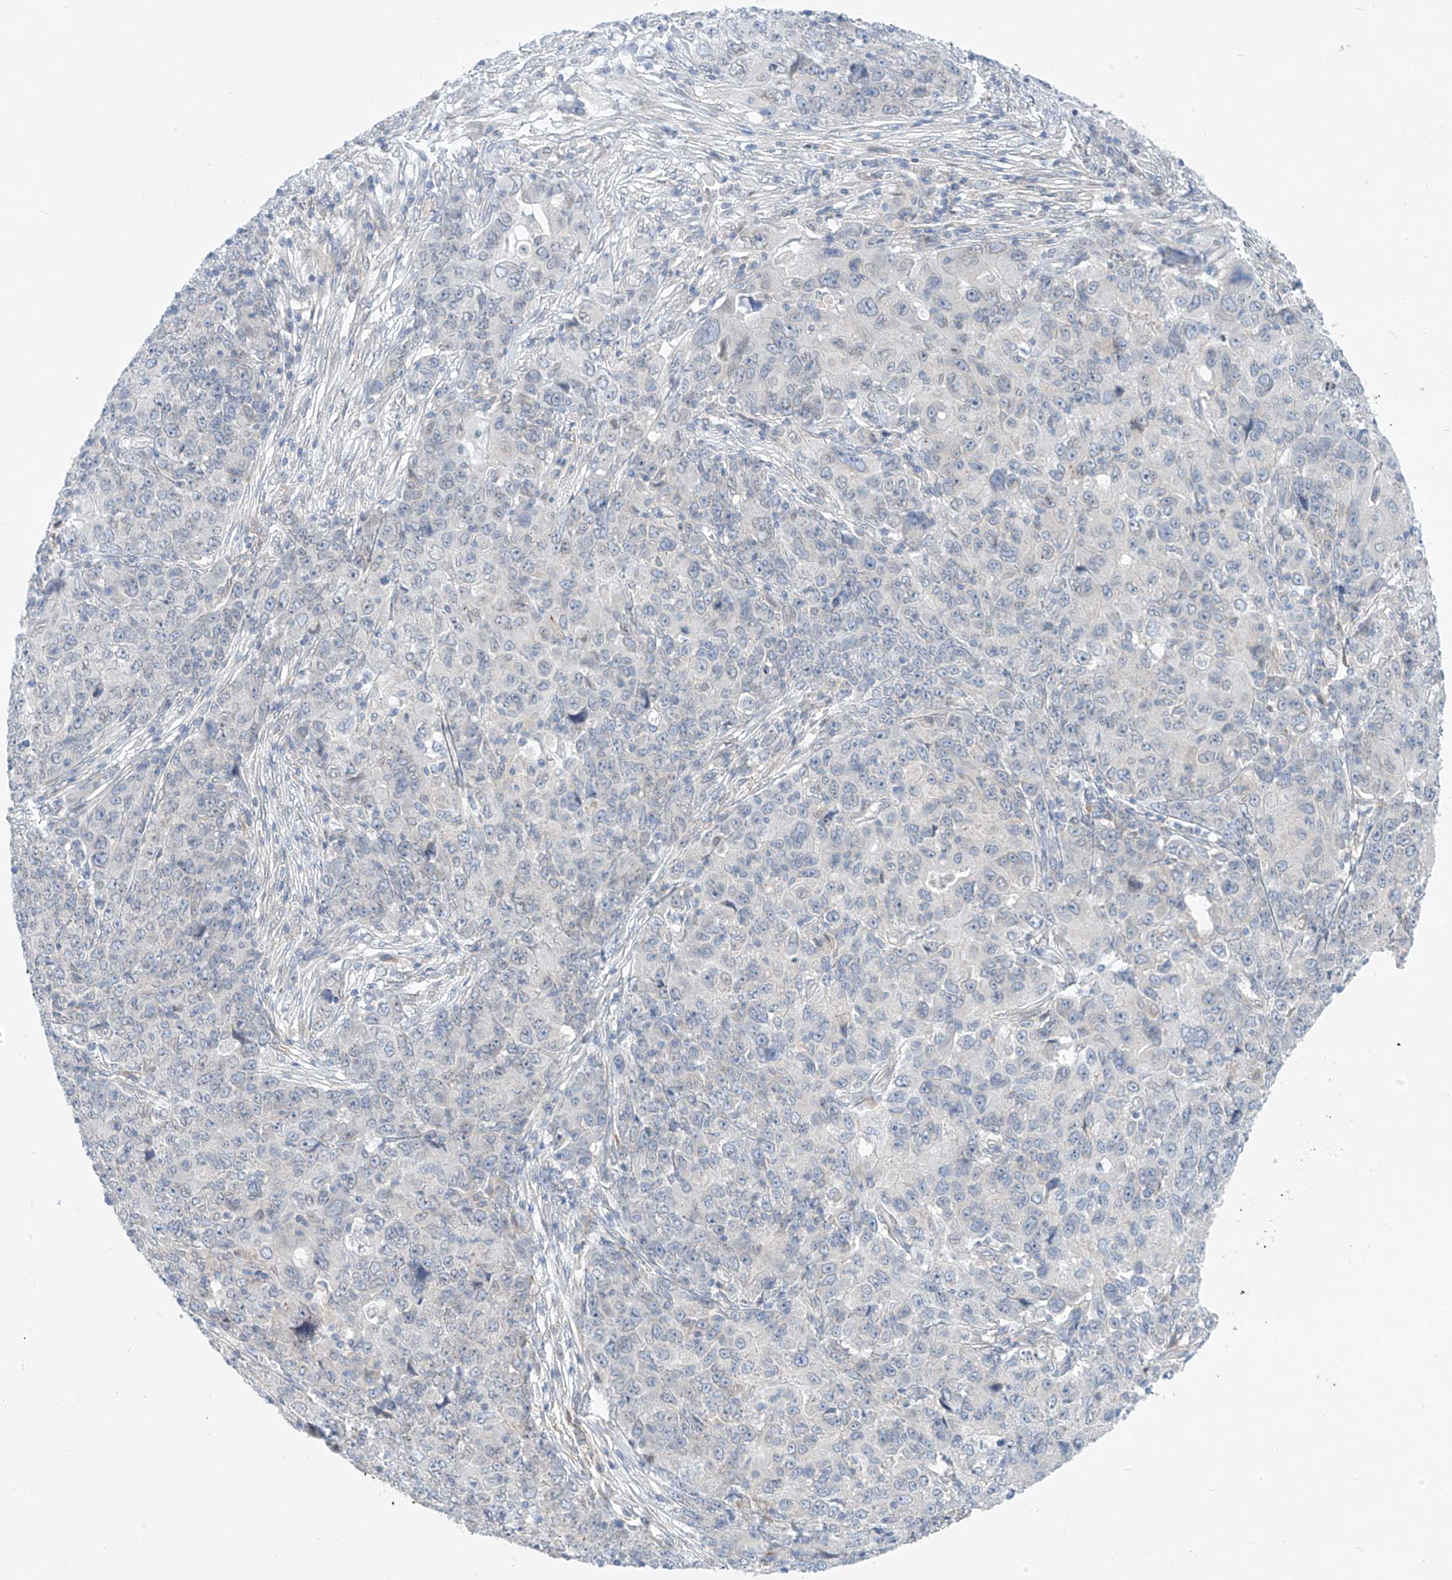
{"staining": {"intensity": "negative", "quantity": "none", "location": "none"}, "tissue": "ovarian cancer", "cell_type": "Tumor cells", "image_type": "cancer", "snomed": [{"axis": "morphology", "description": "Carcinoma, endometroid"}, {"axis": "topography", "description": "Ovary"}], "caption": "The immunohistochemistry histopathology image has no significant positivity in tumor cells of ovarian endometroid carcinoma tissue.", "gene": "KRTAP25-1", "patient": {"sex": "female", "age": 42}}